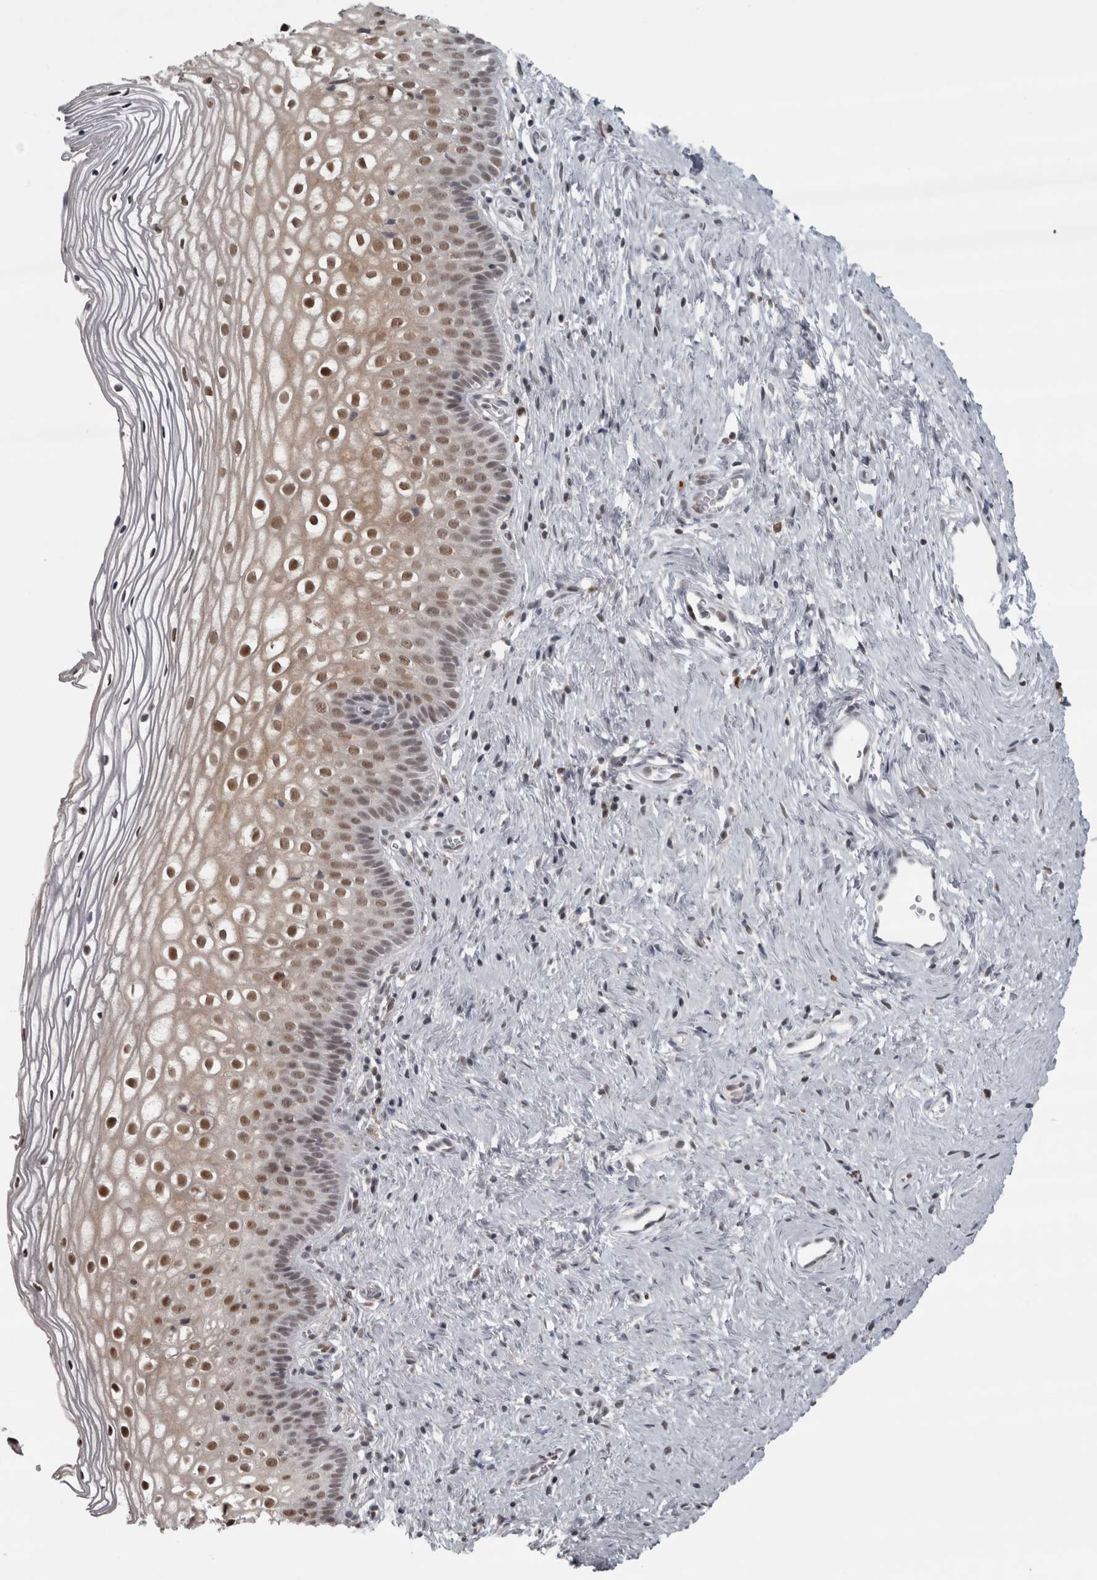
{"staining": {"intensity": "moderate", "quantity": "25%-75%", "location": "nuclear"}, "tissue": "cervix", "cell_type": "Squamous epithelial cells", "image_type": "normal", "snomed": [{"axis": "morphology", "description": "Normal tissue, NOS"}, {"axis": "topography", "description": "Cervix"}], "caption": "IHC micrograph of benign cervix stained for a protein (brown), which reveals medium levels of moderate nuclear staining in approximately 25%-75% of squamous epithelial cells.", "gene": "MICU3", "patient": {"sex": "female", "age": 27}}